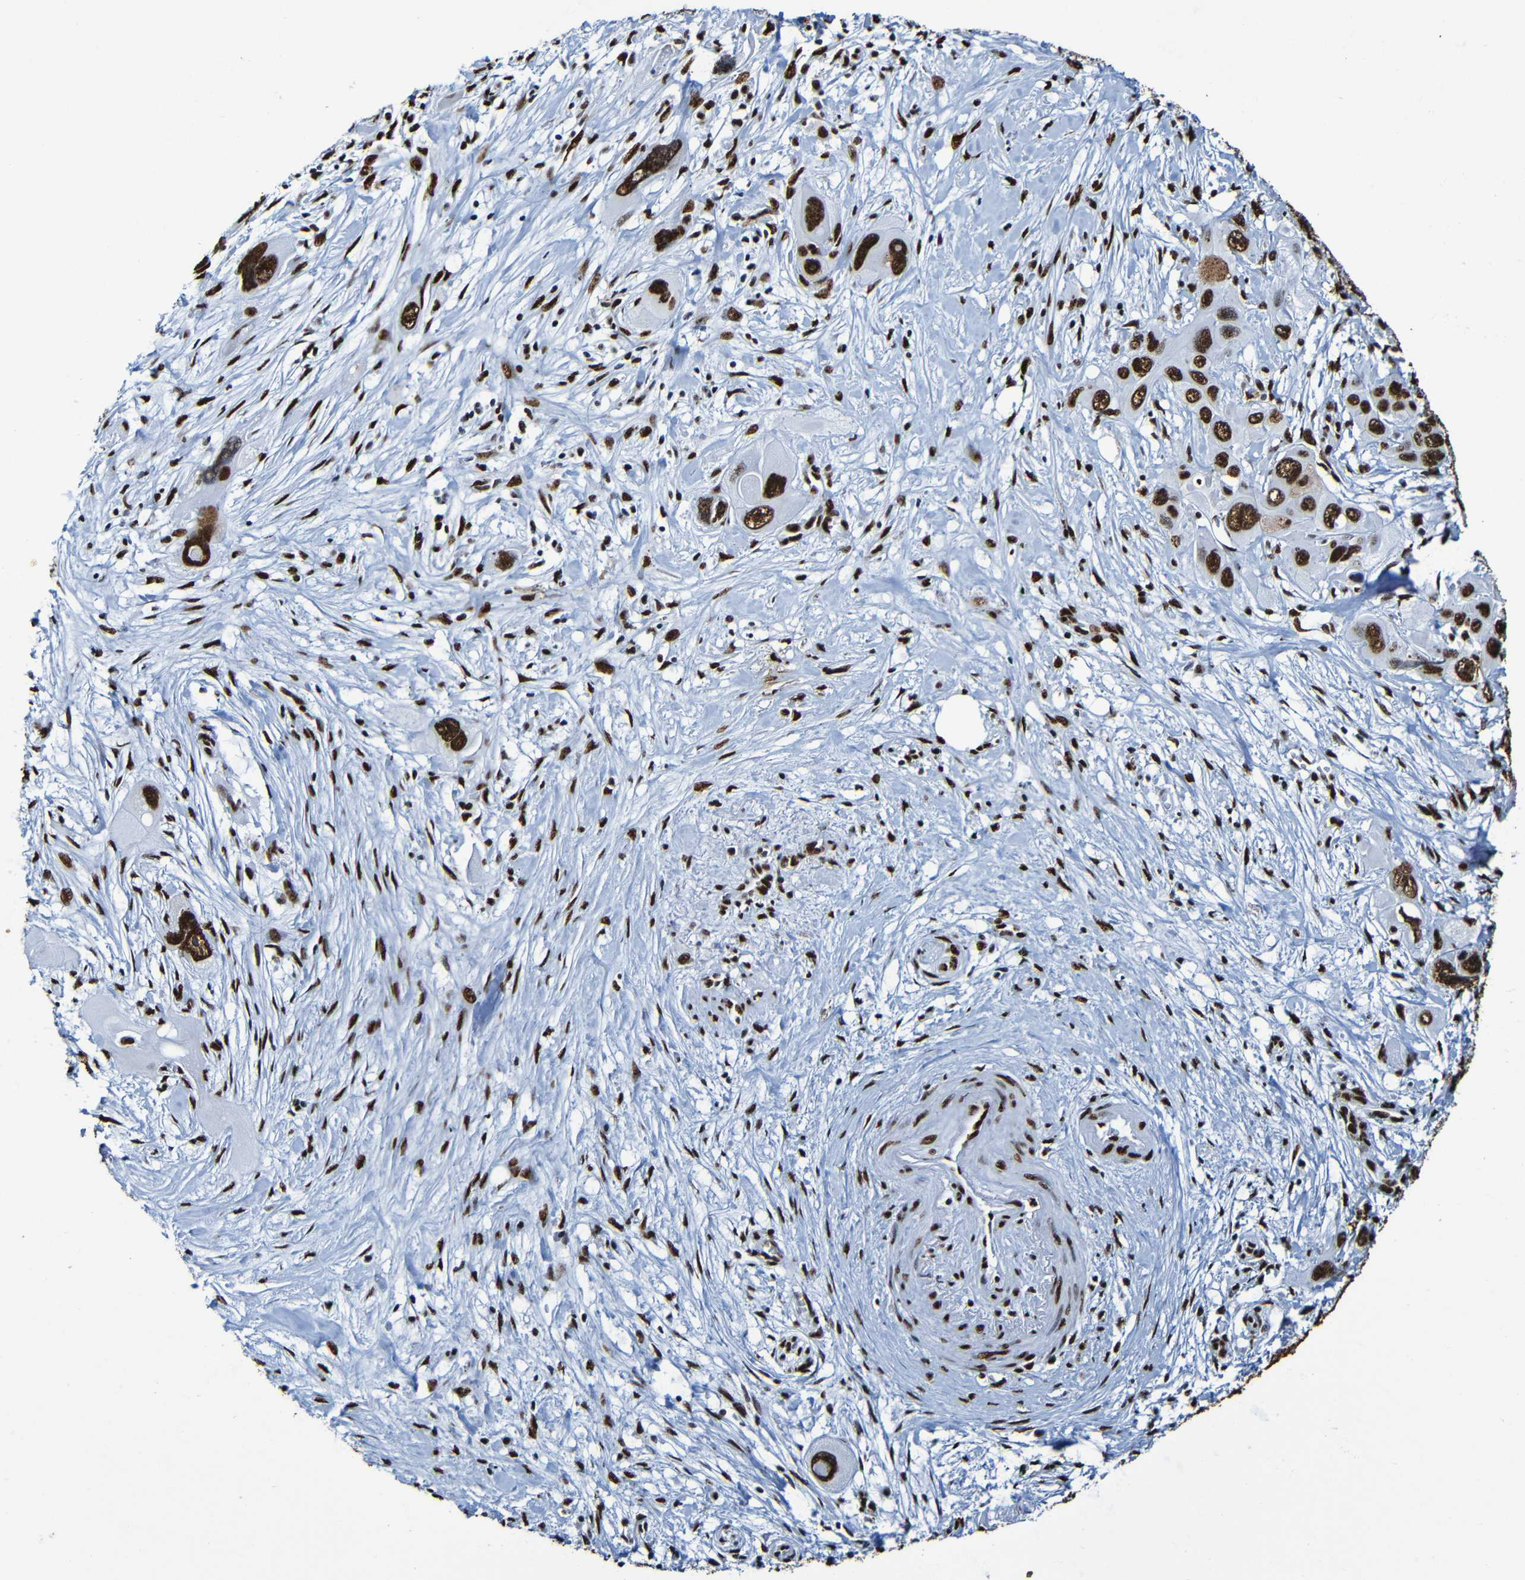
{"staining": {"intensity": "strong", "quantity": ">75%", "location": "nuclear"}, "tissue": "pancreatic cancer", "cell_type": "Tumor cells", "image_type": "cancer", "snomed": [{"axis": "morphology", "description": "Adenocarcinoma, NOS"}, {"axis": "topography", "description": "Pancreas"}], "caption": "A photomicrograph of human pancreatic cancer (adenocarcinoma) stained for a protein displays strong nuclear brown staining in tumor cells.", "gene": "SRSF3", "patient": {"sex": "male", "age": 73}}